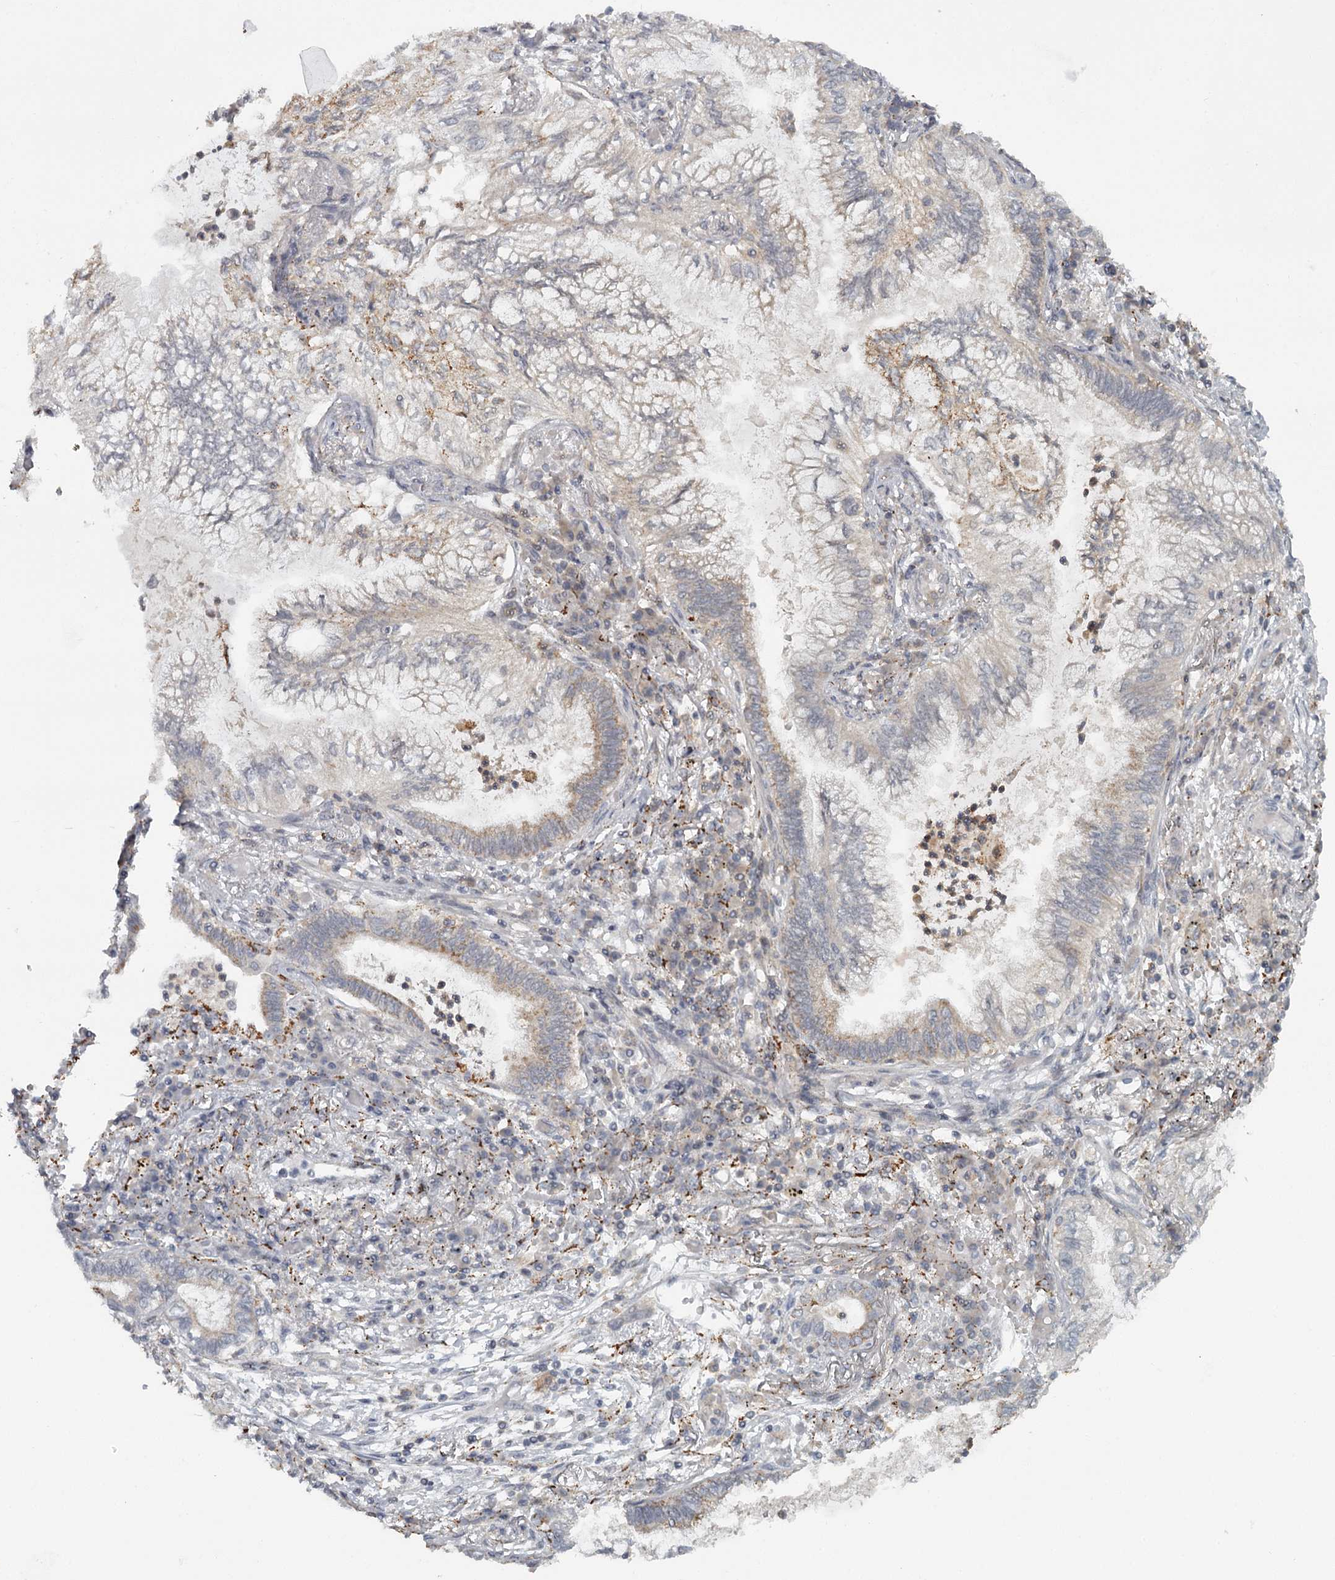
{"staining": {"intensity": "weak", "quantity": "<25%", "location": "cytoplasmic/membranous"}, "tissue": "lung cancer", "cell_type": "Tumor cells", "image_type": "cancer", "snomed": [{"axis": "morphology", "description": "Adenocarcinoma, NOS"}, {"axis": "topography", "description": "Lung"}], "caption": "High power microscopy photomicrograph of an IHC photomicrograph of lung adenocarcinoma, revealing no significant positivity in tumor cells.", "gene": "FAXC", "patient": {"sex": "female", "age": 70}}